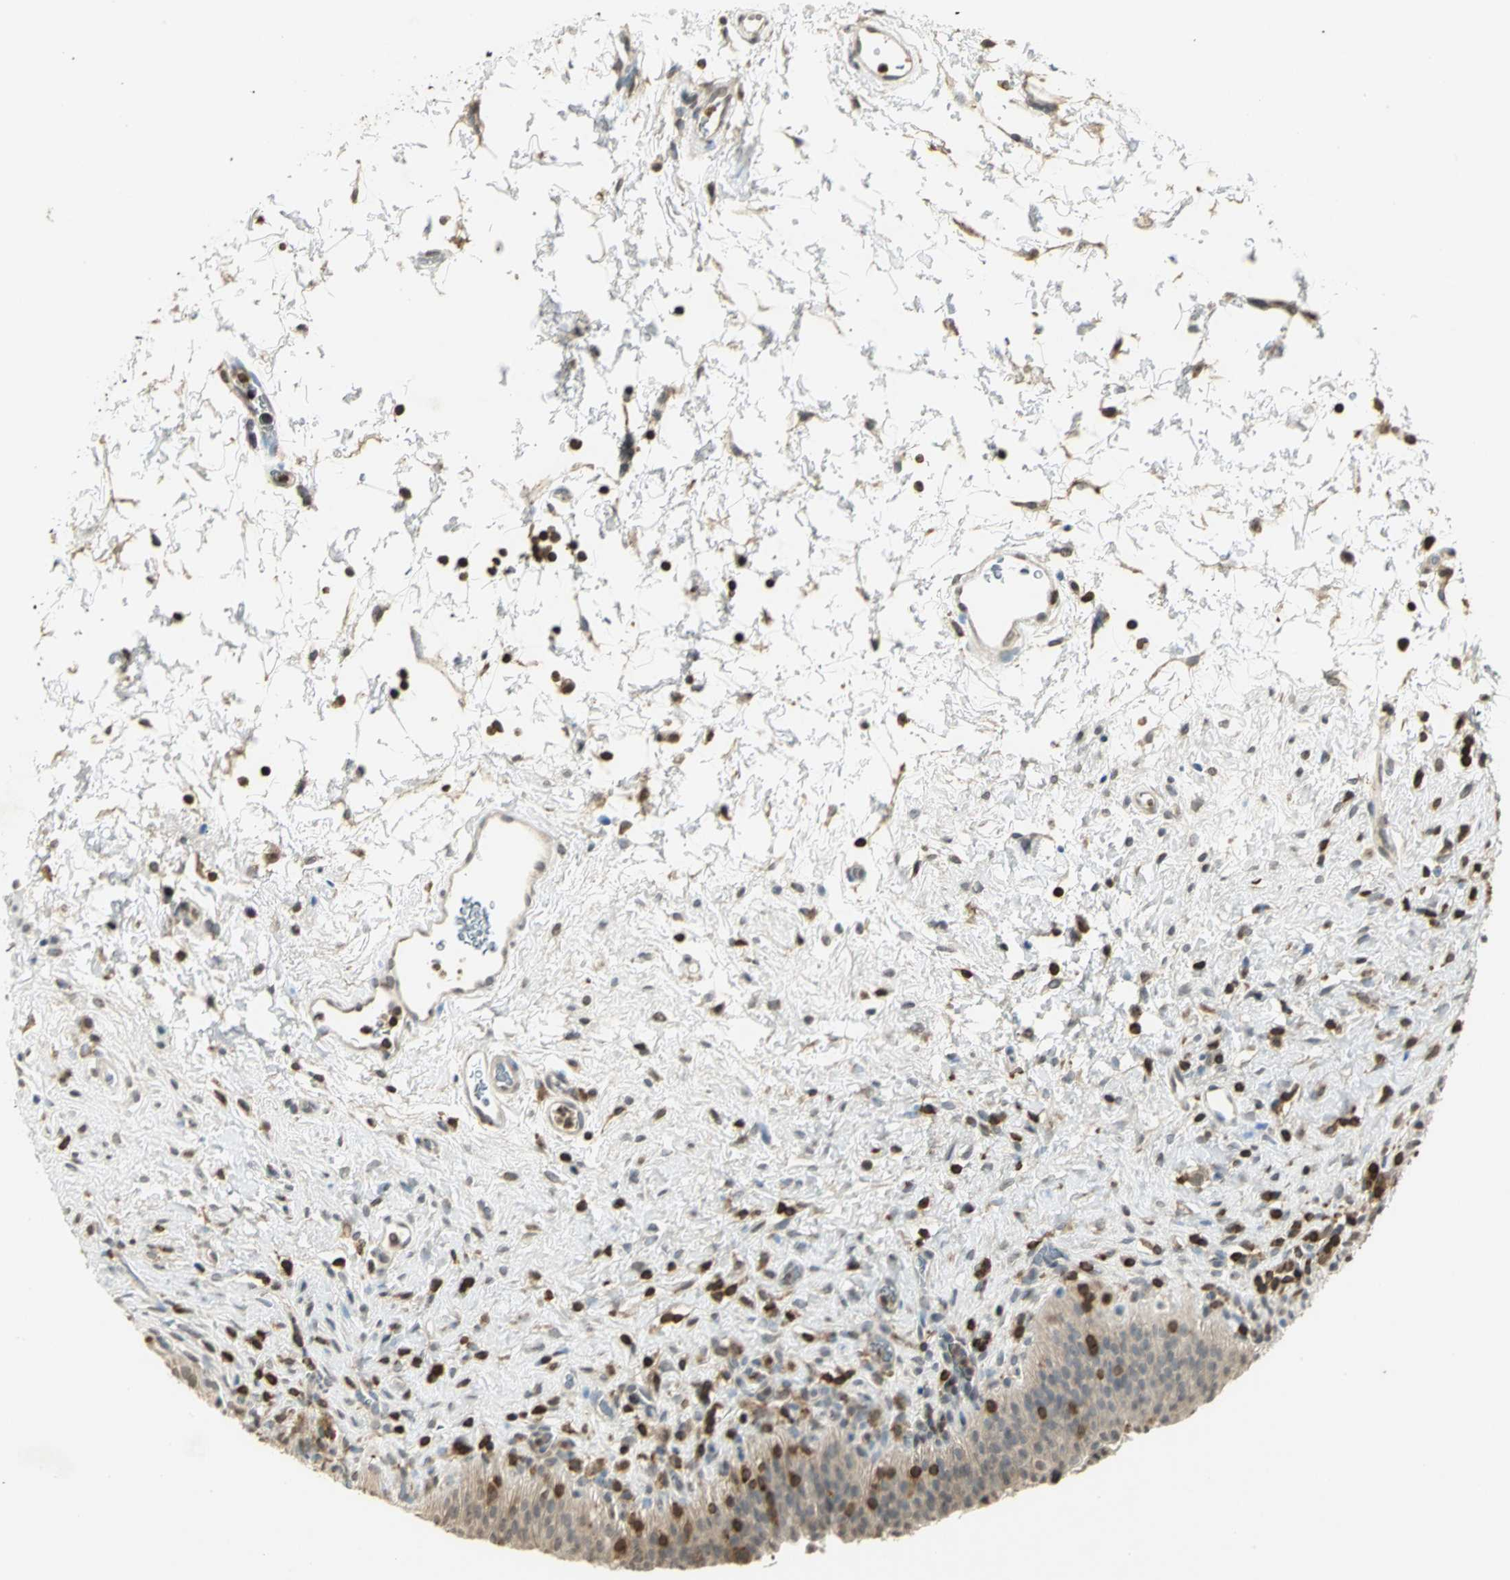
{"staining": {"intensity": "weak", "quantity": "<25%", "location": "cytoplasmic/membranous"}, "tissue": "urinary bladder", "cell_type": "Urothelial cells", "image_type": "normal", "snomed": [{"axis": "morphology", "description": "Normal tissue, NOS"}, {"axis": "topography", "description": "Urinary bladder"}], "caption": "IHC of normal human urinary bladder reveals no expression in urothelial cells.", "gene": "IL16", "patient": {"sex": "male", "age": 51}}